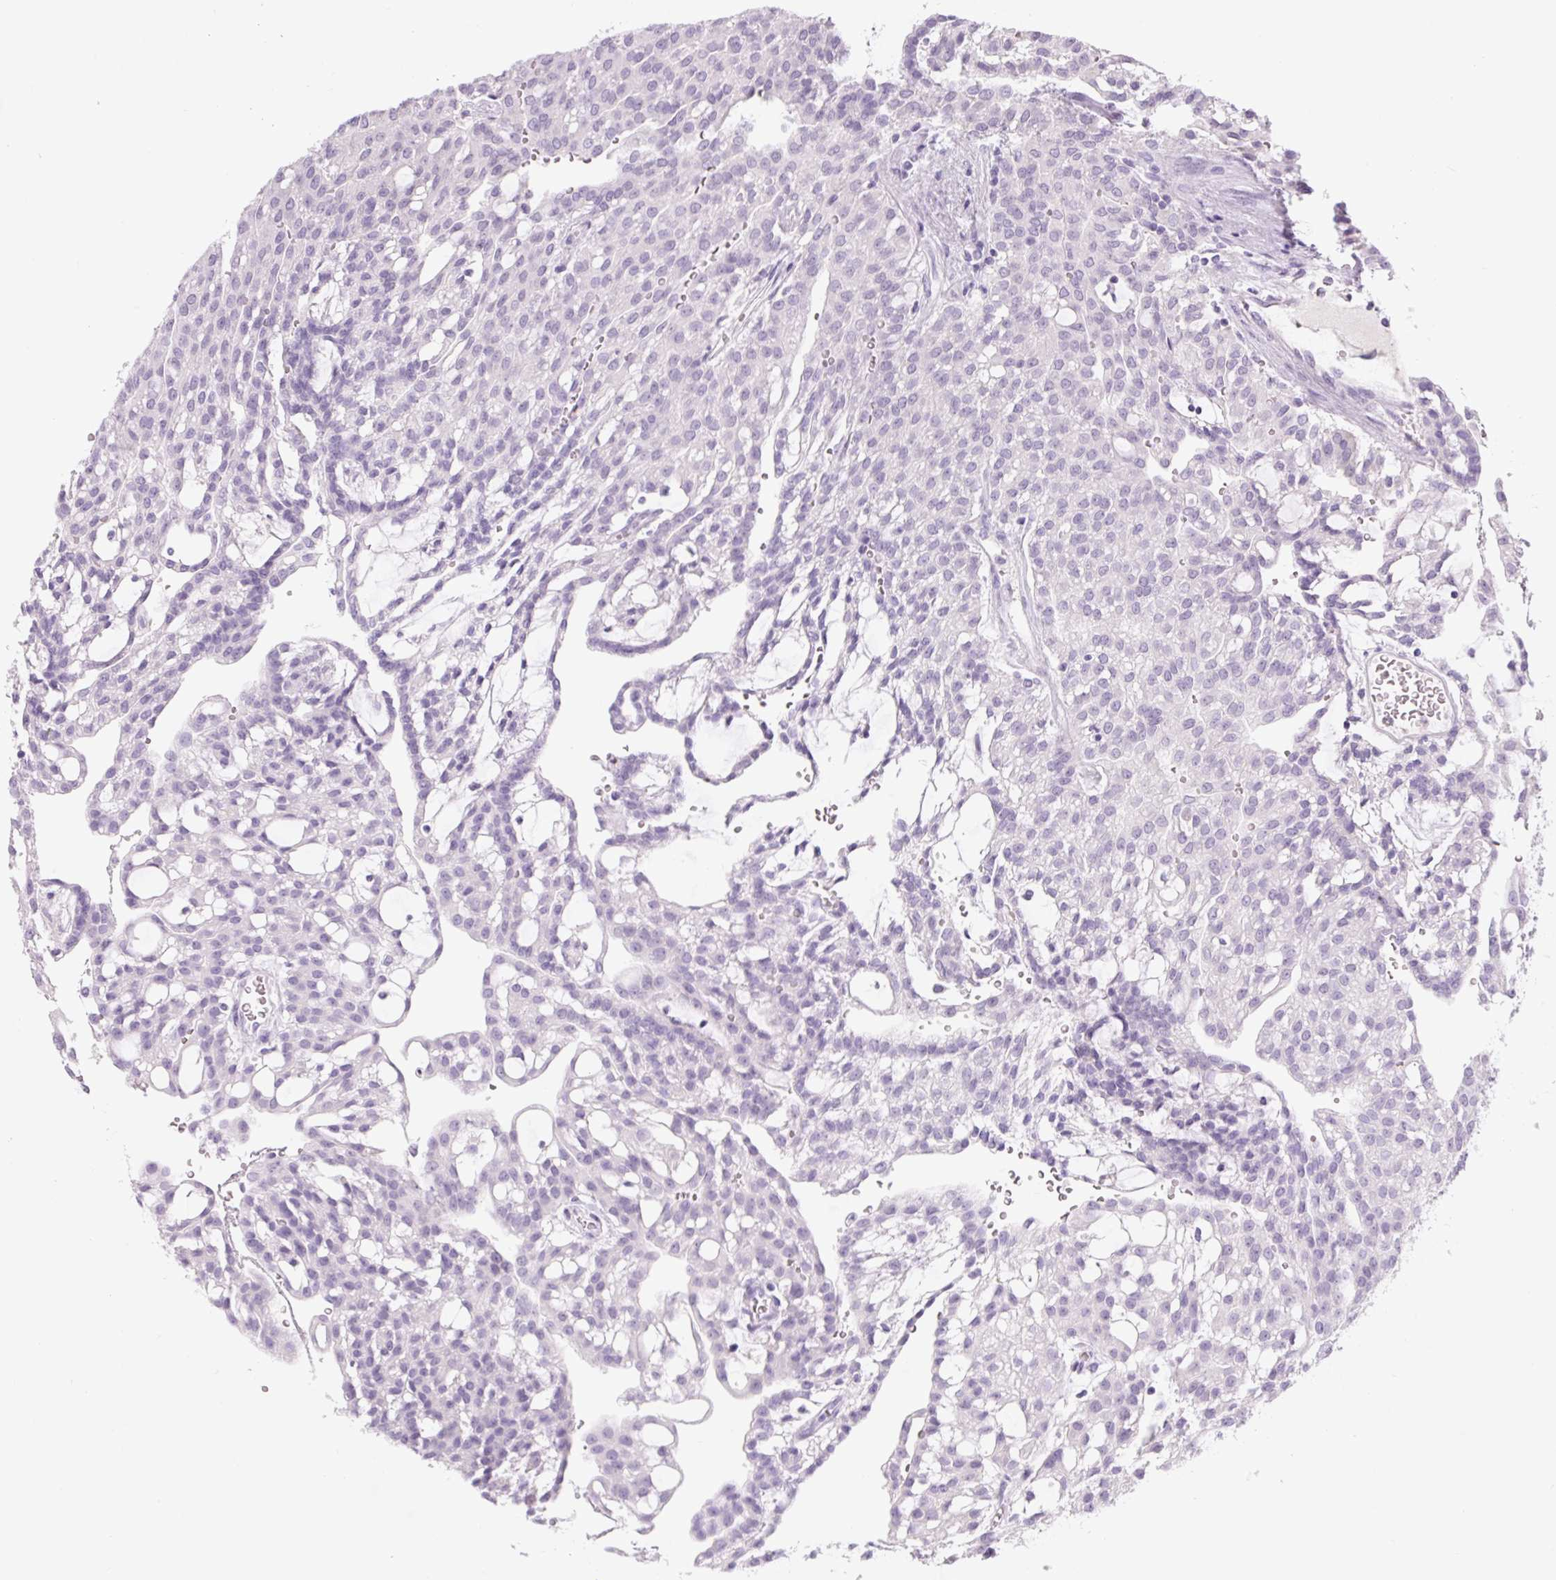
{"staining": {"intensity": "negative", "quantity": "none", "location": "none"}, "tissue": "renal cancer", "cell_type": "Tumor cells", "image_type": "cancer", "snomed": [{"axis": "morphology", "description": "Adenocarcinoma, NOS"}, {"axis": "topography", "description": "Kidney"}], "caption": "Image shows no protein staining in tumor cells of renal cancer (adenocarcinoma) tissue. The staining is performed using DAB (3,3'-diaminobenzidine) brown chromogen with nuclei counter-stained in using hematoxylin.", "gene": "COL9A2", "patient": {"sex": "male", "age": 63}}